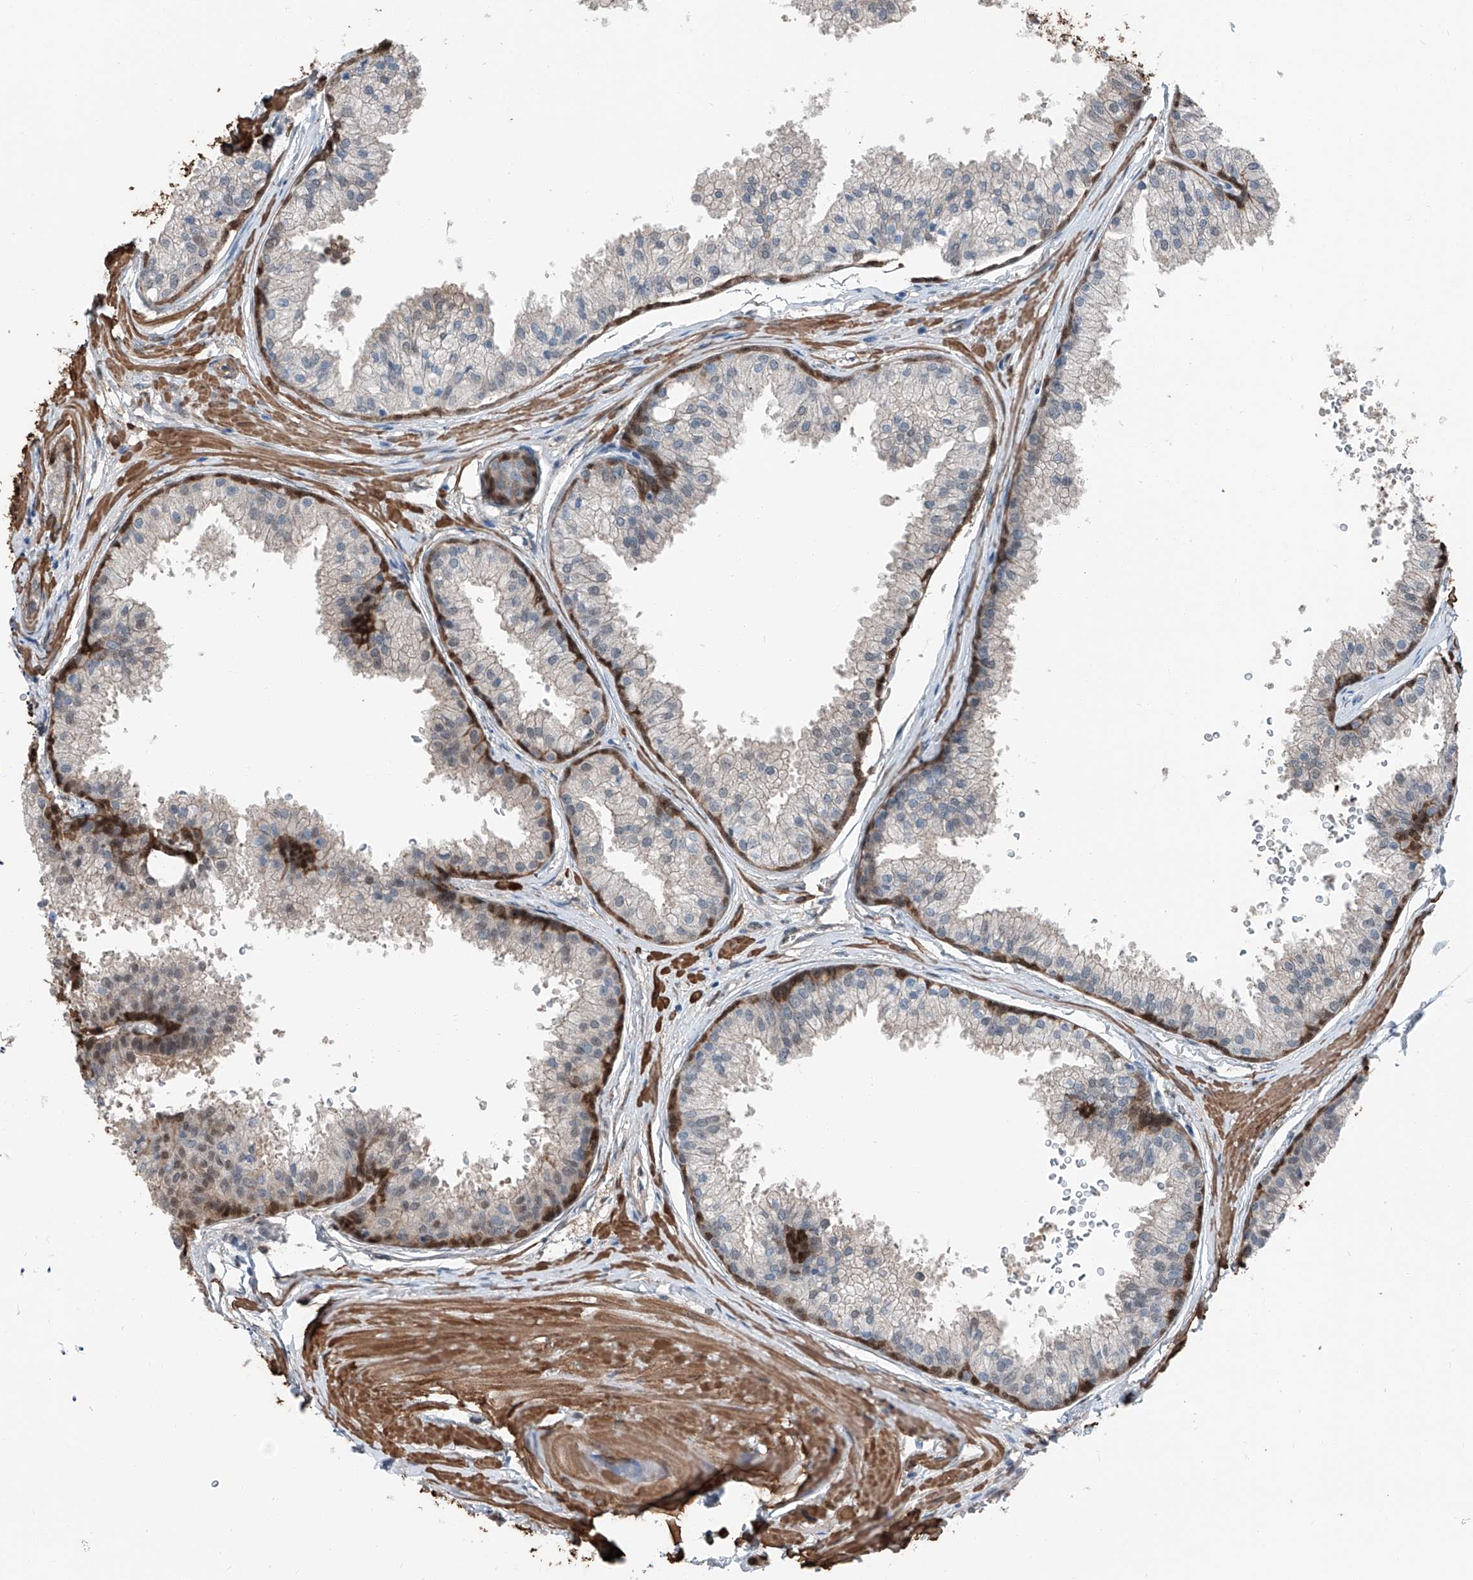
{"staining": {"intensity": "strong", "quantity": "<25%", "location": "cytoplasmic/membranous,nuclear"}, "tissue": "prostate", "cell_type": "Glandular cells", "image_type": "normal", "snomed": [{"axis": "morphology", "description": "Normal tissue, NOS"}, {"axis": "topography", "description": "Prostate"}], "caption": "Immunohistochemical staining of normal human prostate displays medium levels of strong cytoplasmic/membranous,nuclear staining in about <25% of glandular cells.", "gene": "HSPA6", "patient": {"sex": "male", "age": 48}}